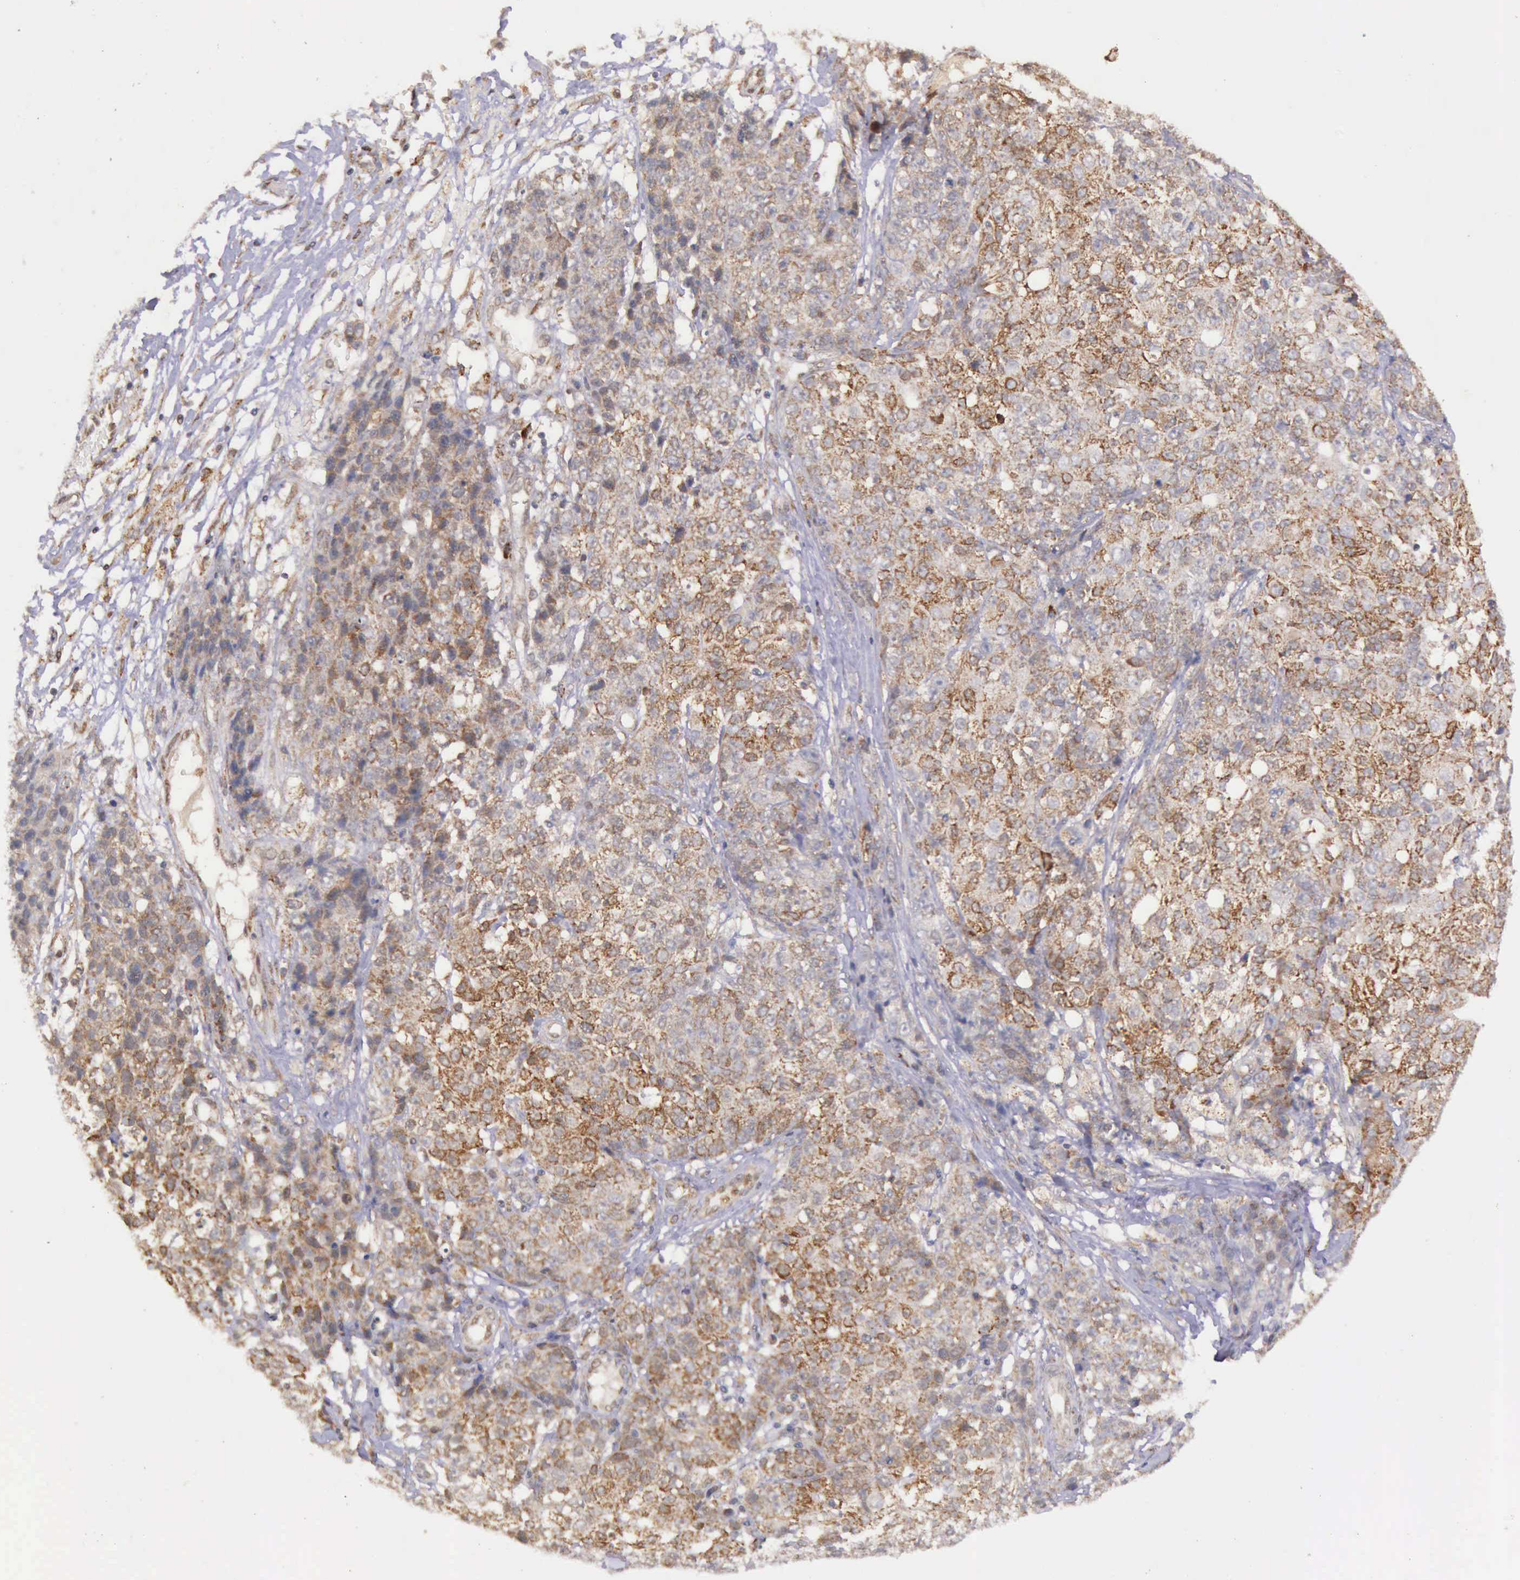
{"staining": {"intensity": "moderate", "quantity": ">75%", "location": "cytoplasmic/membranous"}, "tissue": "ovarian cancer", "cell_type": "Tumor cells", "image_type": "cancer", "snomed": [{"axis": "morphology", "description": "Carcinoma, endometroid"}, {"axis": "topography", "description": "Ovary"}], "caption": "IHC image of neoplastic tissue: human ovarian cancer stained using immunohistochemistry (IHC) reveals medium levels of moderate protein expression localized specifically in the cytoplasmic/membranous of tumor cells, appearing as a cytoplasmic/membranous brown color.", "gene": "ARMCX3", "patient": {"sex": "female", "age": 42}}